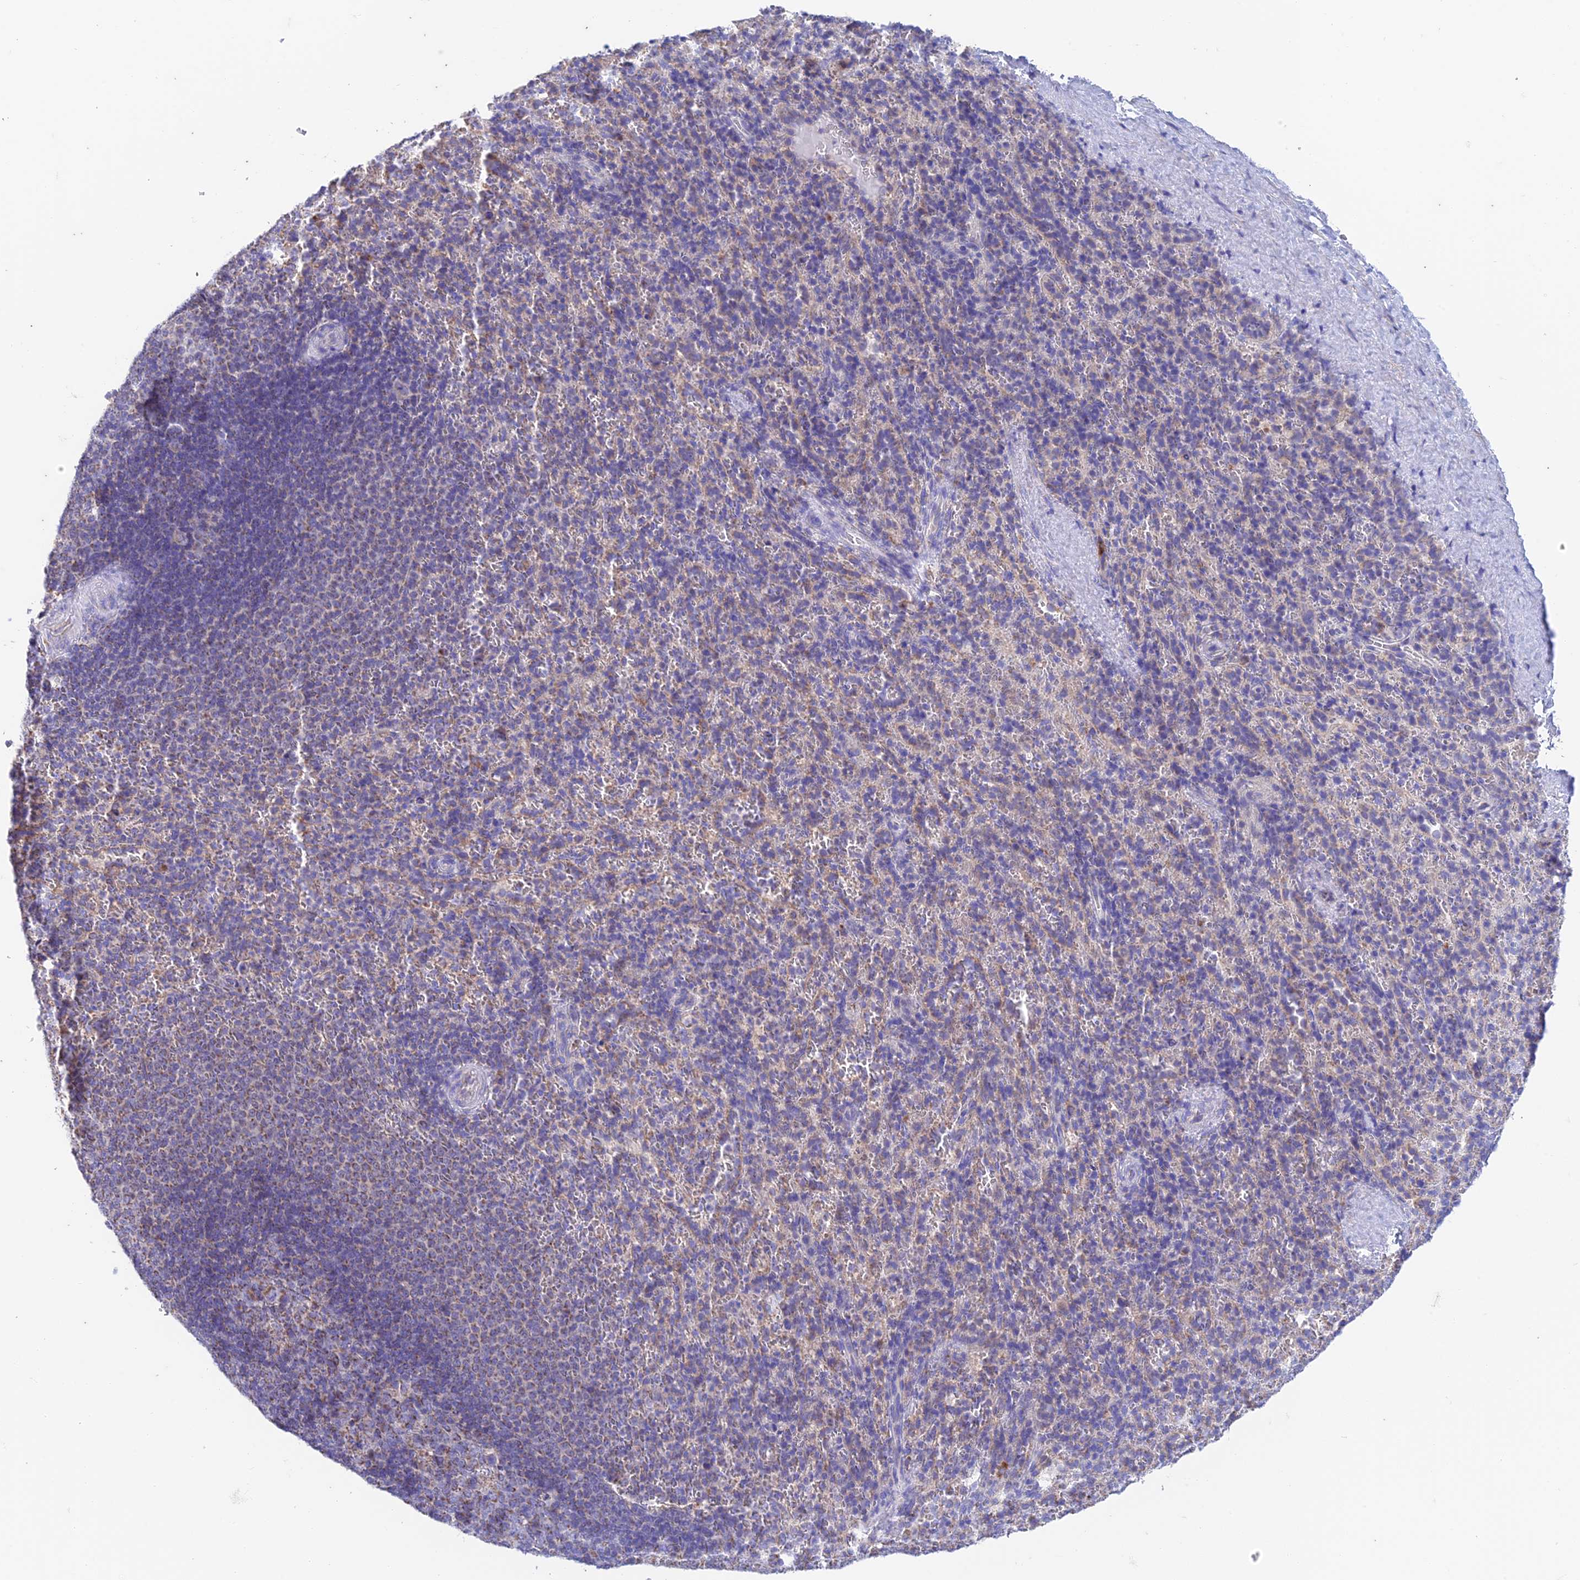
{"staining": {"intensity": "moderate", "quantity": "<25%", "location": "cytoplasmic/membranous"}, "tissue": "spleen", "cell_type": "Cells in red pulp", "image_type": "normal", "snomed": [{"axis": "morphology", "description": "Normal tissue, NOS"}, {"axis": "topography", "description": "Spleen"}], "caption": "A histopathology image showing moderate cytoplasmic/membranous expression in about <25% of cells in red pulp in unremarkable spleen, as visualized by brown immunohistochemical staining.", "gene": "ZNF181", "patient": {"sex": "female", "age": 21}}